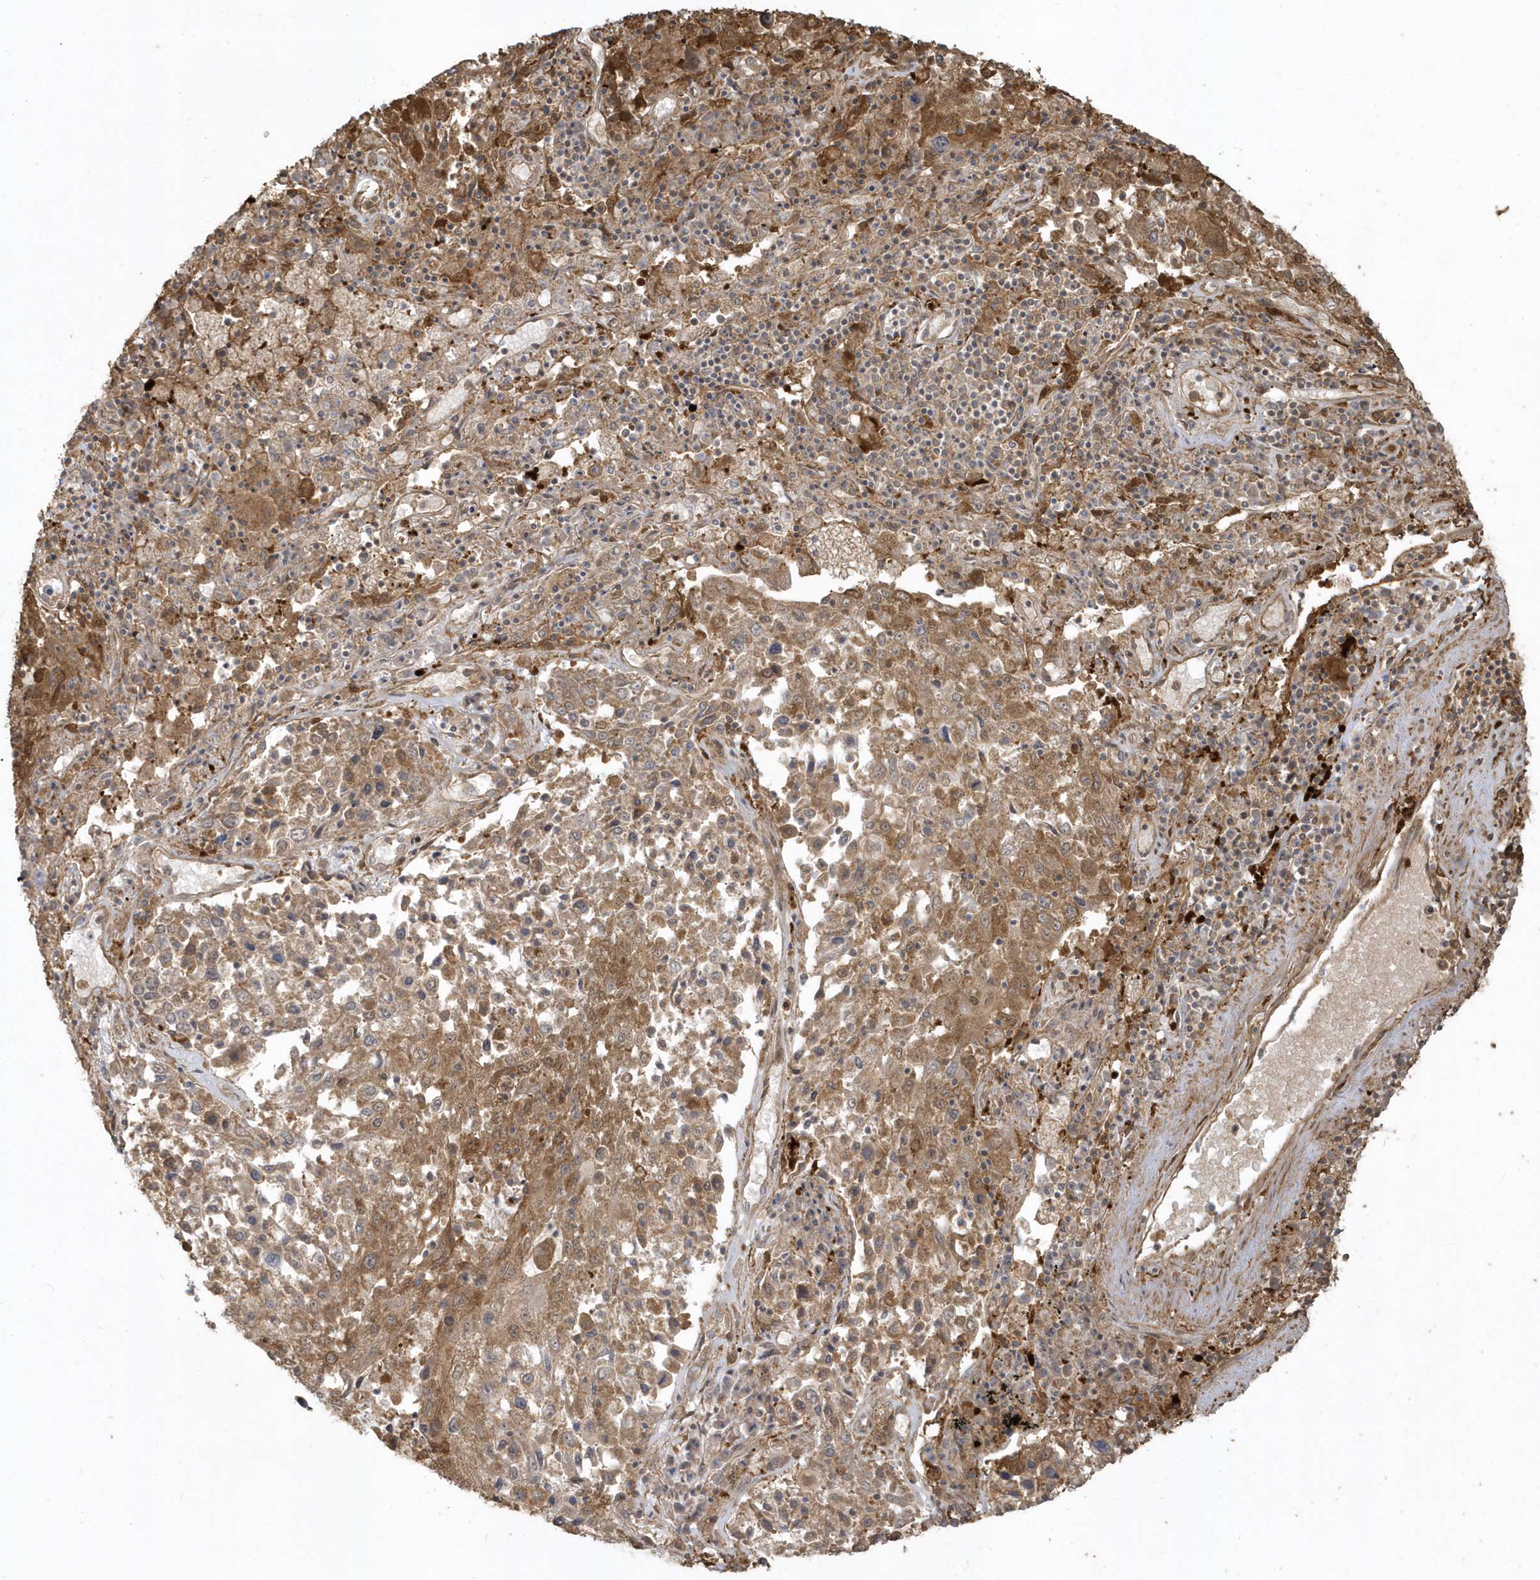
{"staining": {"intensity": "moderate", "quantity": ">75%", "location": "cytoplasmic/membranous"}, "tissue": "lung cancer", "cell_type": "Tumor cells", "image_type": "cancer", "snomed": [{"axis": "morphology", "description": "Squamous cell carcinoma, NOS"}, {"axis": "topography", "description": "Lung"}], "caption": "High-magnification brightfield microscopy of squamous cell carcinoma (lung) stained with DAB (brown) and counterstained with hematoxylin (blue). tumor cells exhibit moderate cytoplasmic/membranous positivity is present in about>75% of cells.", "gene": "HNMT", "patient": {"sex": "male", "age": 65}}